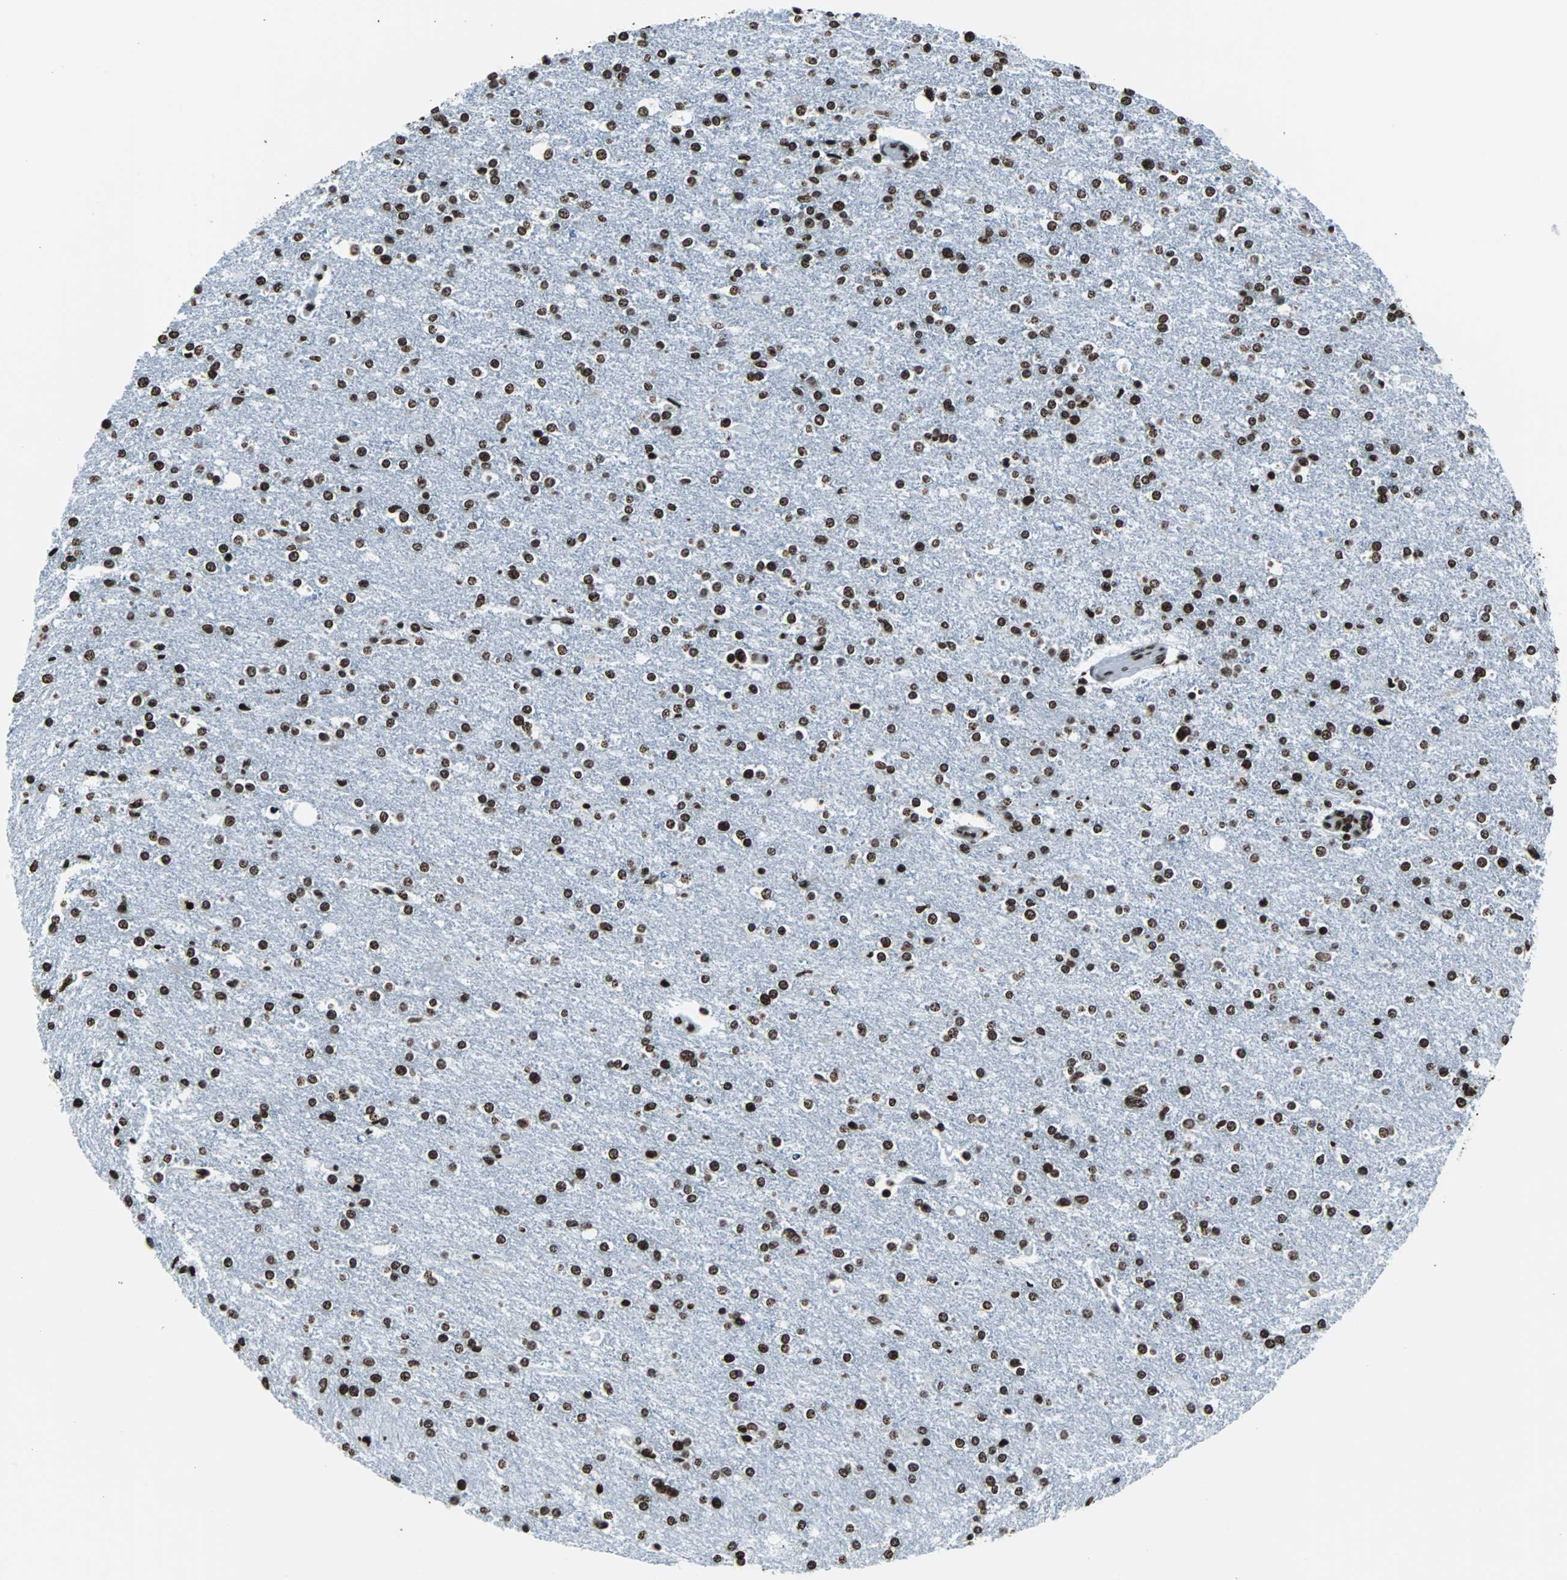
{"staining": {"intensity": "strong", "quantity": ">75%", "location": "nuclear"}, "tissue": "glioma", "cell_type": "Tumor cells", "image_type": "cancer", "snomed": [{"axis": "morphology", "description": "Glioma, malignant, High grade"}, {"axis": "topography", "description": "Cerebral cortex"}], "caption": "This is a photomicrograph of immunohistochemistry (IHC) staining of malignant glioma (high-grade), which shows strong staining in the nuclear of tumor cells.", "gene": "H2BC18", "patient": {"sex": "male", "age": 76}}